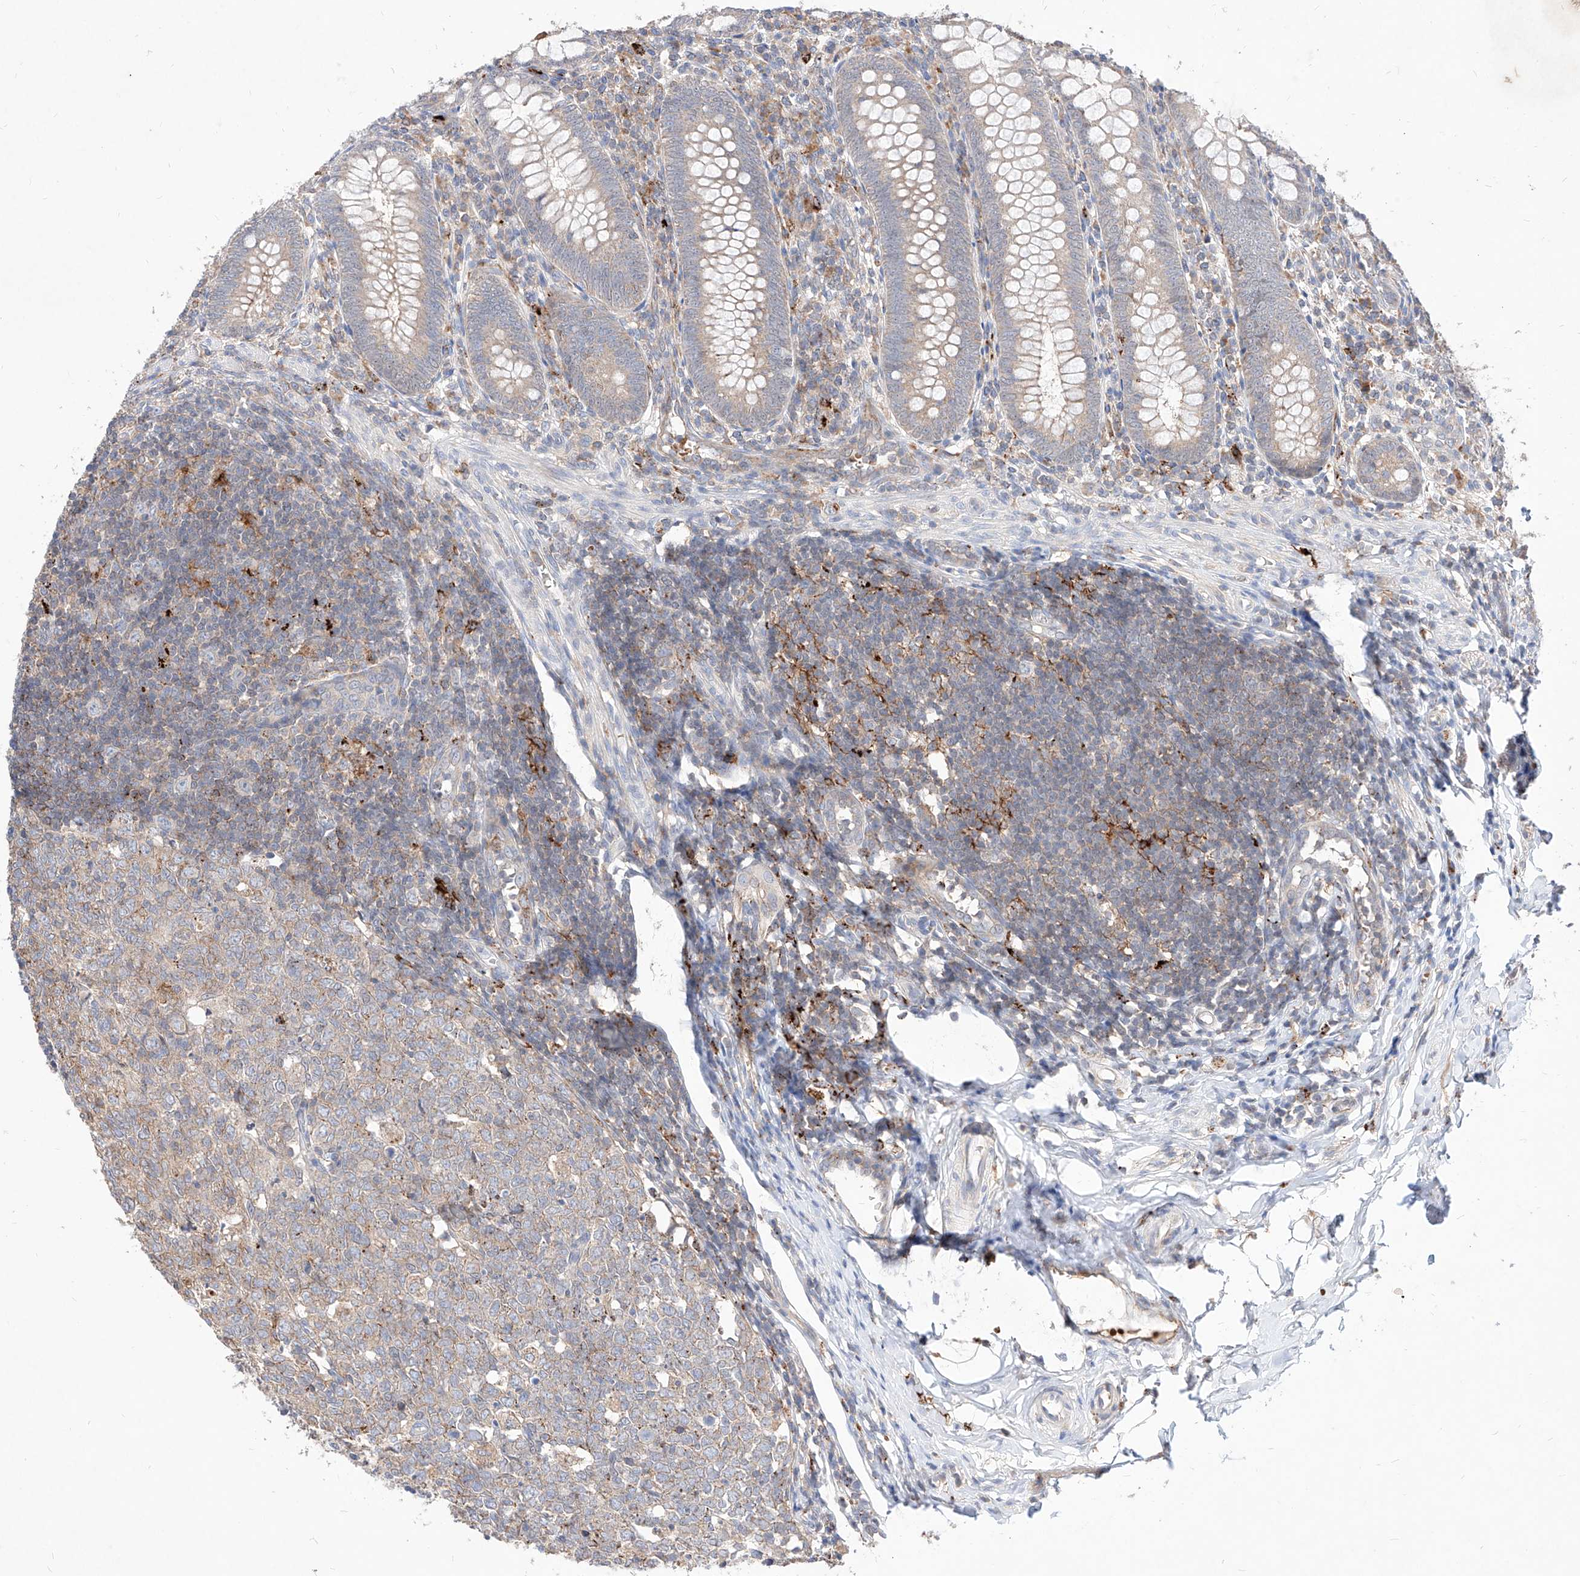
{"staining": {"intensity": "weak", "quantity": "25%-75%", "location": "cytoplasmic/membranous"}, "tissue": "appendix", "cell_type": "Glandular cells", "image_type": "normal", "snomed": [{"axis": "morphology", "description": "Normal tissue, NOS"}, {"axis": "topography", "description": "Appendix"}], "caption": "Immunohistochemical staining of benign appendix displays 25%-75% levels of weak cytoplasmic/membranous protein staining in approximately 25%-75% of glandular cells.", "gene": "TSNAX", "patient": {"sex": "male", "age": 14}}